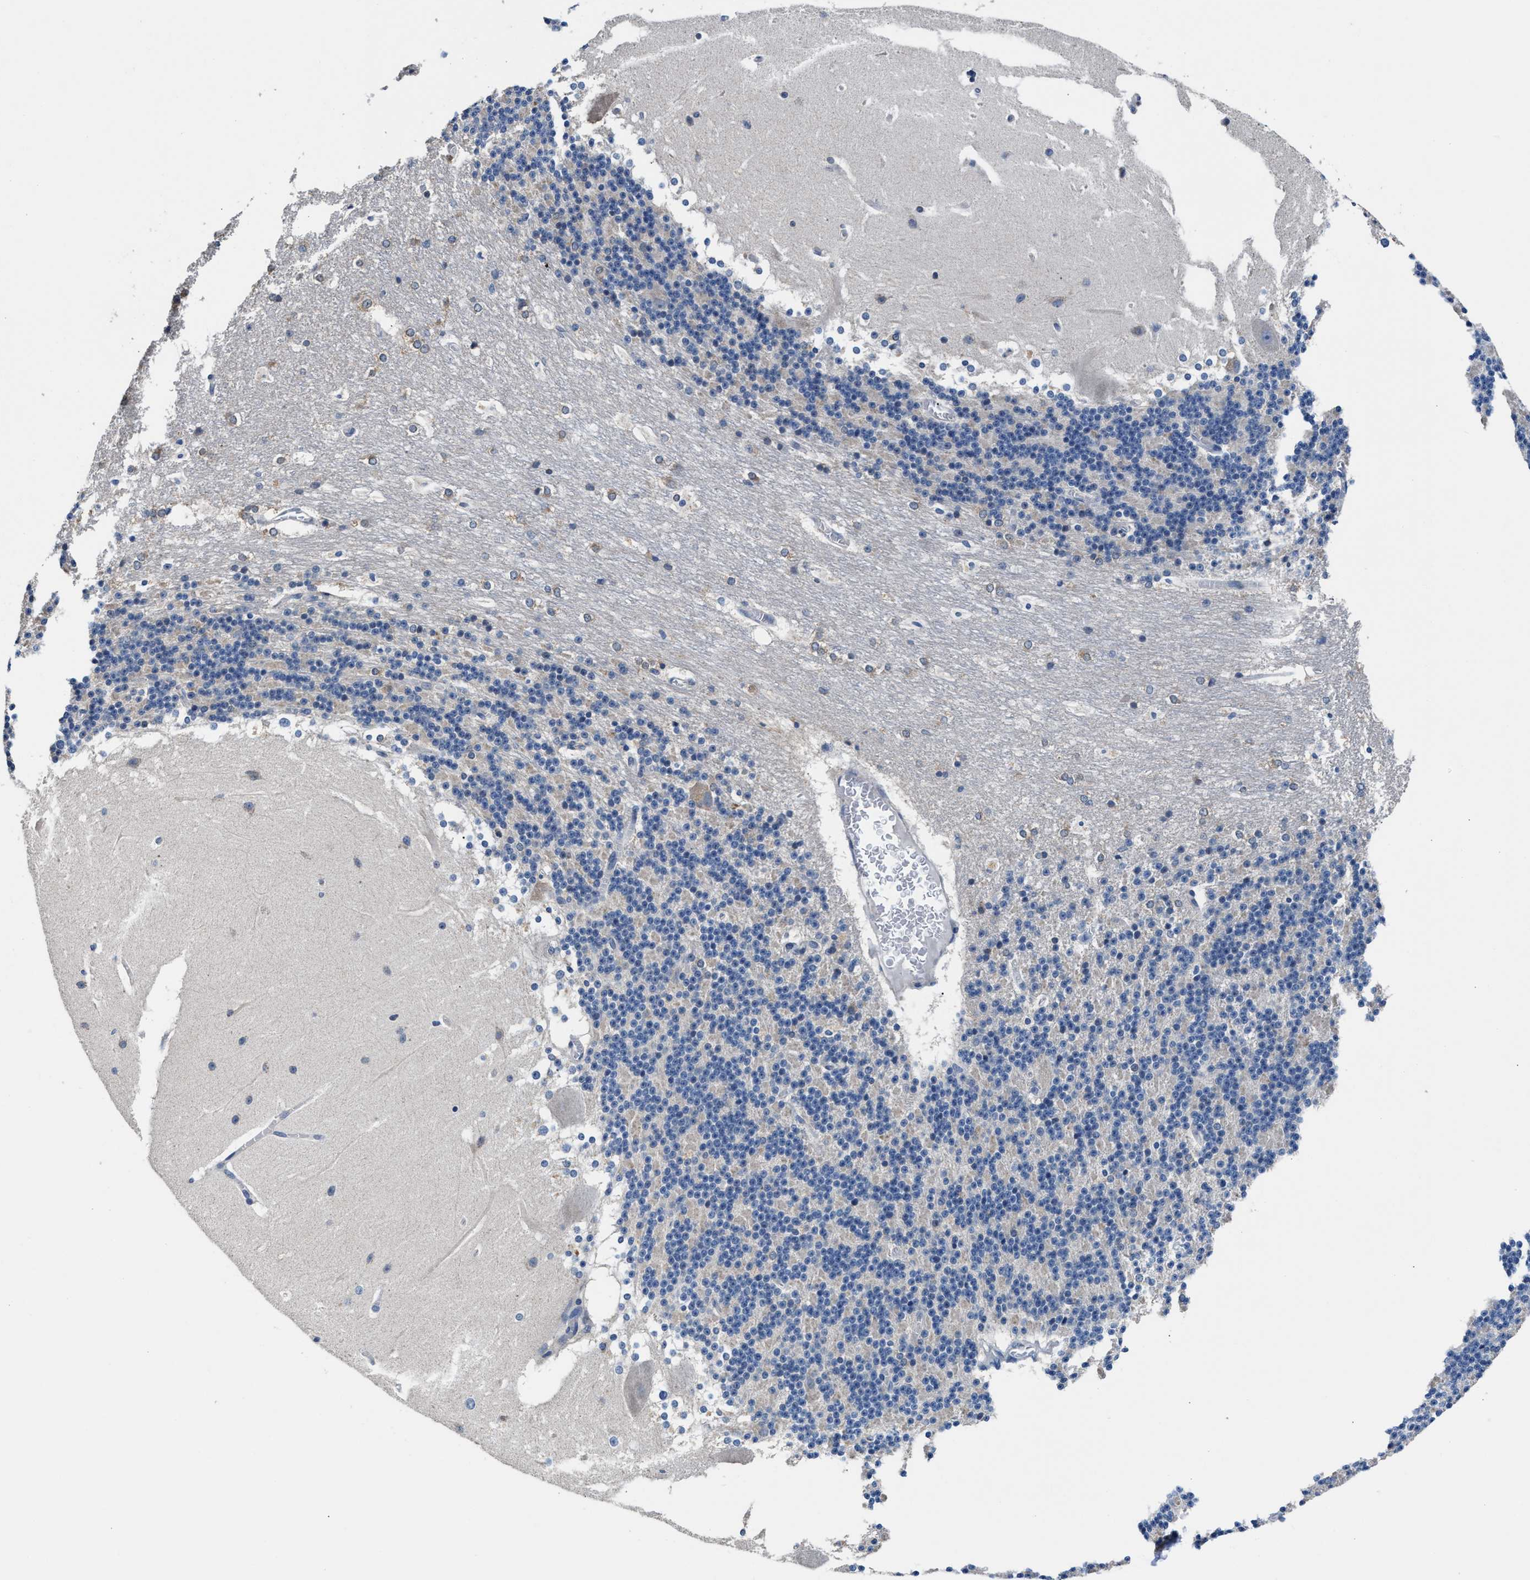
{"staining": {"intensity": "negative", "quantity": "none", "location": "none"}, "tissue": "cerebellum", "cell_type": "Cells in granular layer", "image_type": "normal", "snomed": [{"axis": "morphology", "description": "Normal tissue, NOS"}, {"axis": "topography", "description": "Cerebellum"}], "caption": "Cells in granular layer show no significant protein expression in unremarkable cerebellum. (Stains: DAB IHC with hematoxylin counter stain, Microscopy: brightfield microscopy at high magnification).", "gene": "MYH3", "patient": {"sex": "female", "age": 19}}